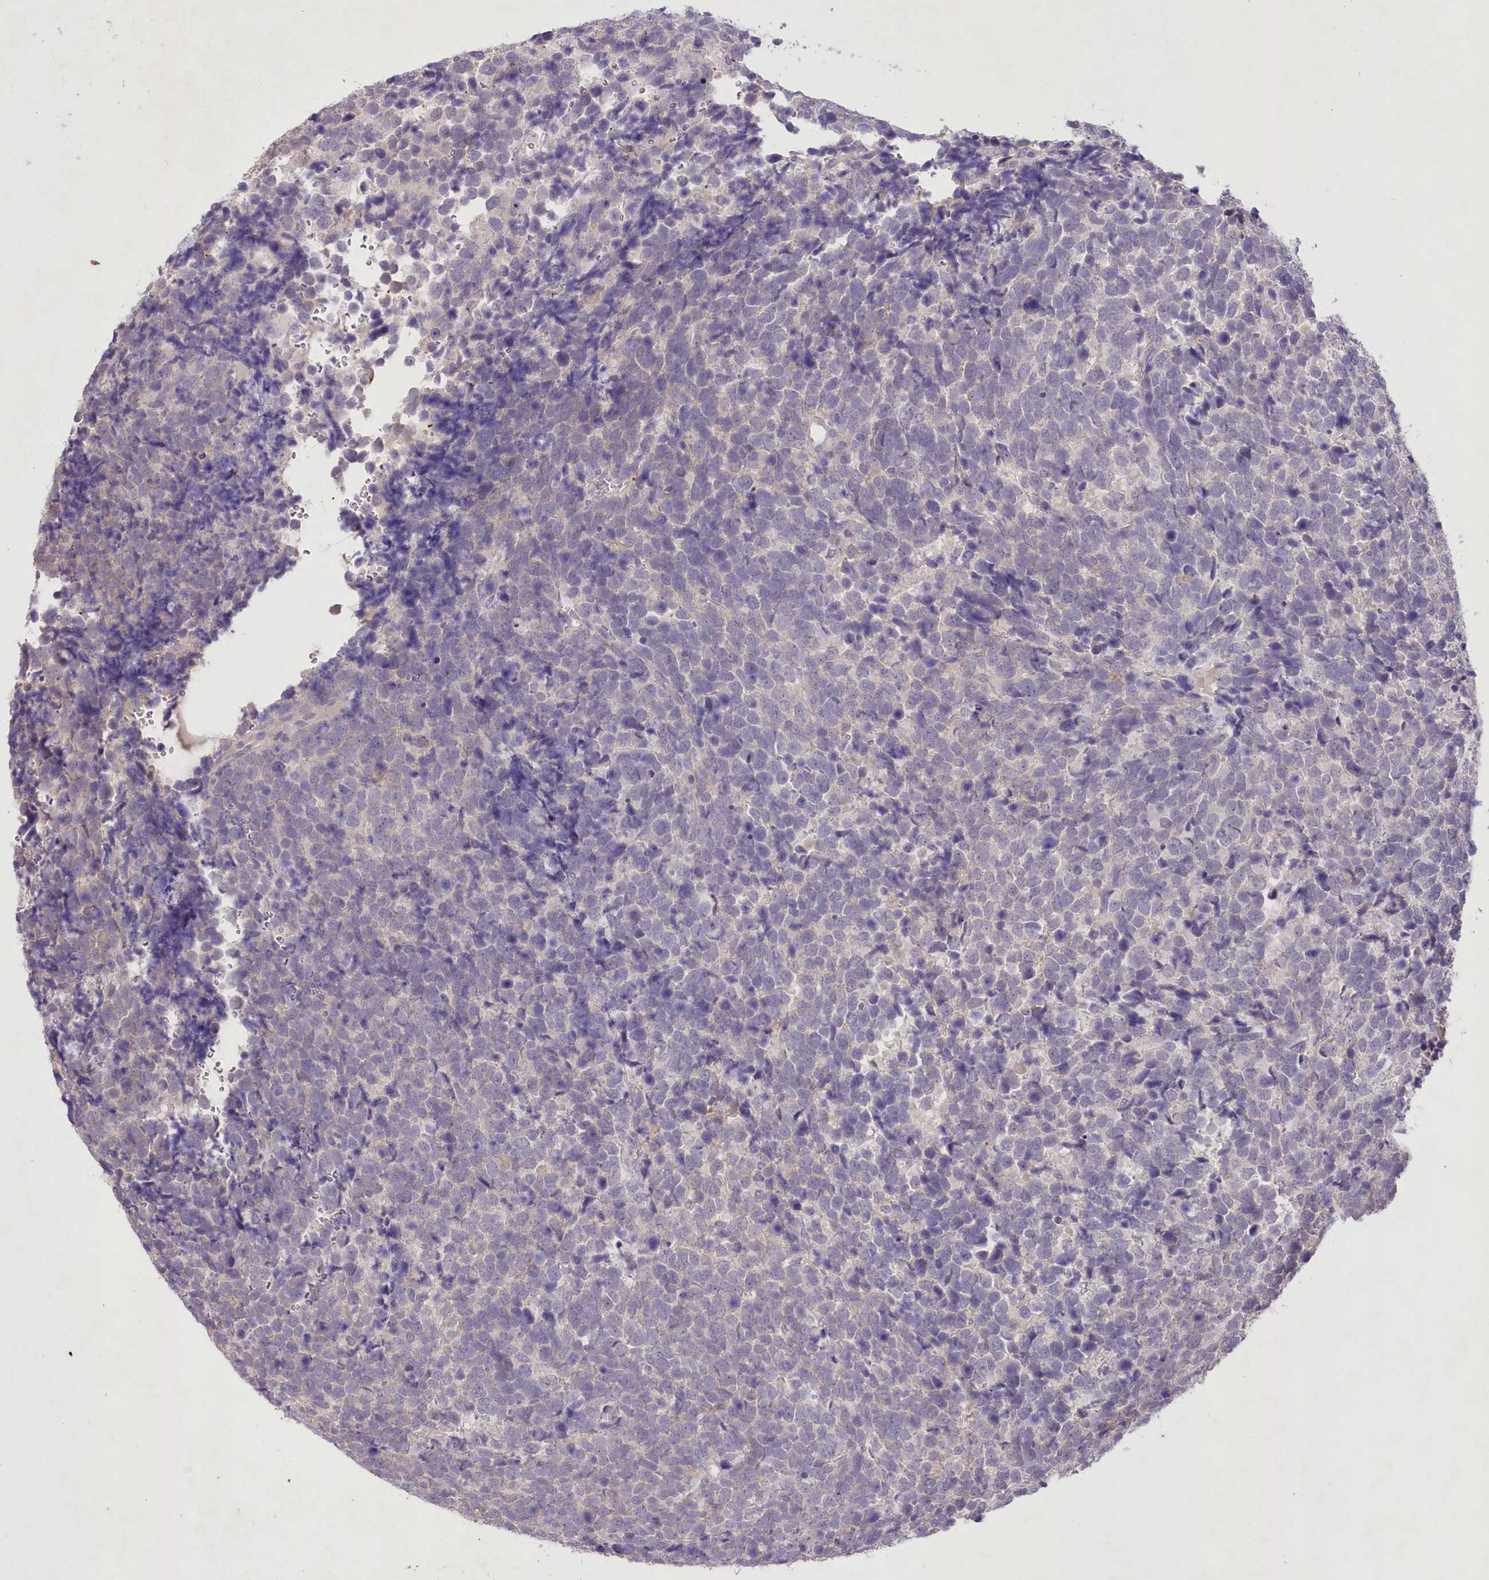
{"staining": {"intensity": "negative", "quantity": "none", "location": "none"}, "tissue": "urothelial cancer", "cell_type": "Tumor cells", "image_type": "cancer", "snomed": [{"axis": "morphology", "description": "Urothelial carcinoma, High grade"}, {"axis": "topography", "description": "Urinary bladder"}], "caption": "Immunohistochemical staining of human urothelial carcinoma (high-grade) exhibits no significant expression in tumor cells. The staining is performed using DAB brown chromogen with nuclei counter-stained in using hematoxylin.", "gene": "ENPP1", "patient": {"sex": "female", "age": 82}}